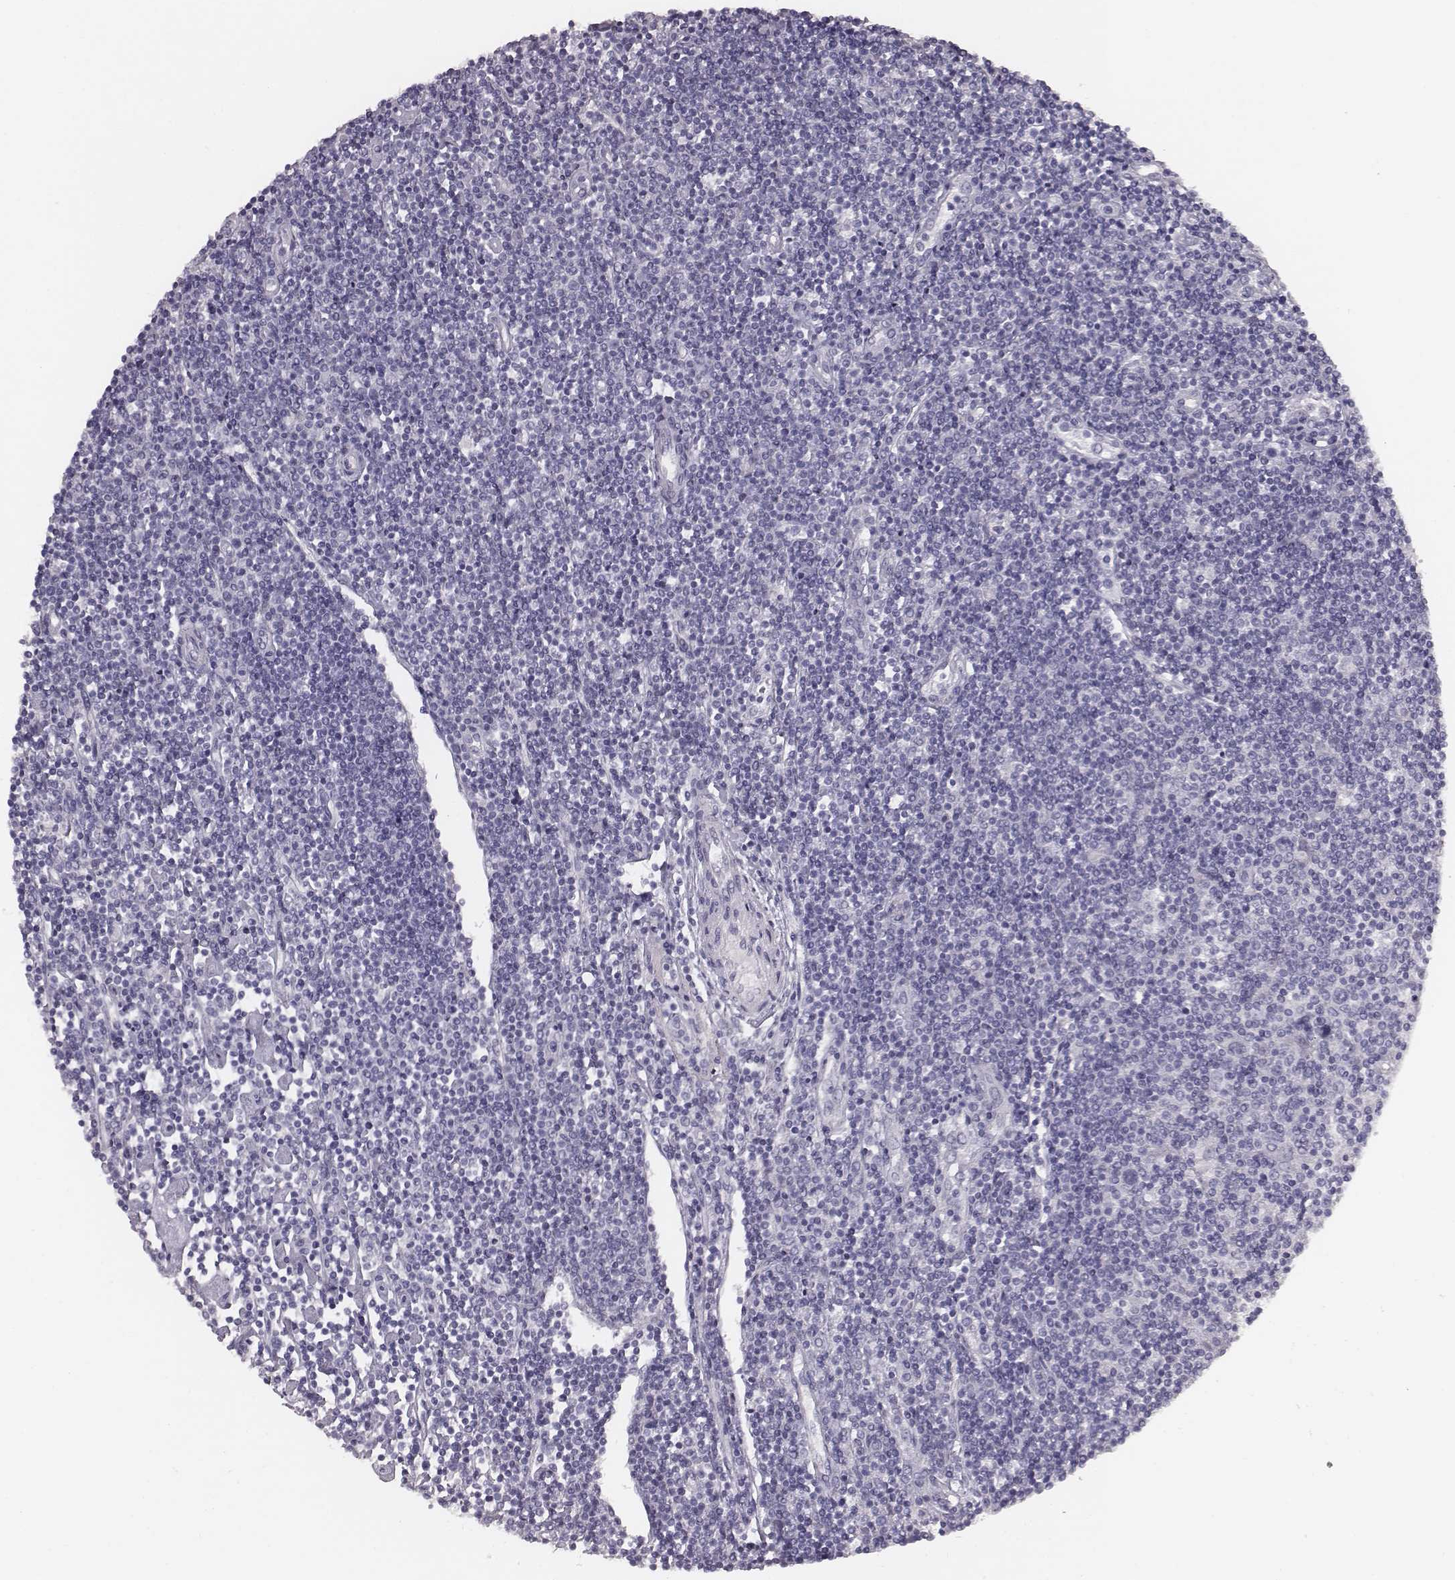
{"staining": {"intensity": "negative", "quantity": "none", "location": "none"}, "tissue": "lymphoma", "cell_type": "Tumor cells", "image_type": "cancer", "snomed": [{"axis": "morphology", "description": "Hodgkin's disease, NOS"}, {"axis": "topography", "description": "Lymph node"}], "caption": "Human Hodgkin's disease stained for a protein using immunohistochemistry (IHC) shows no expression in tumor cells.", "gene": "PDE8B", "patient": {"sex": "male", "age": 40}}